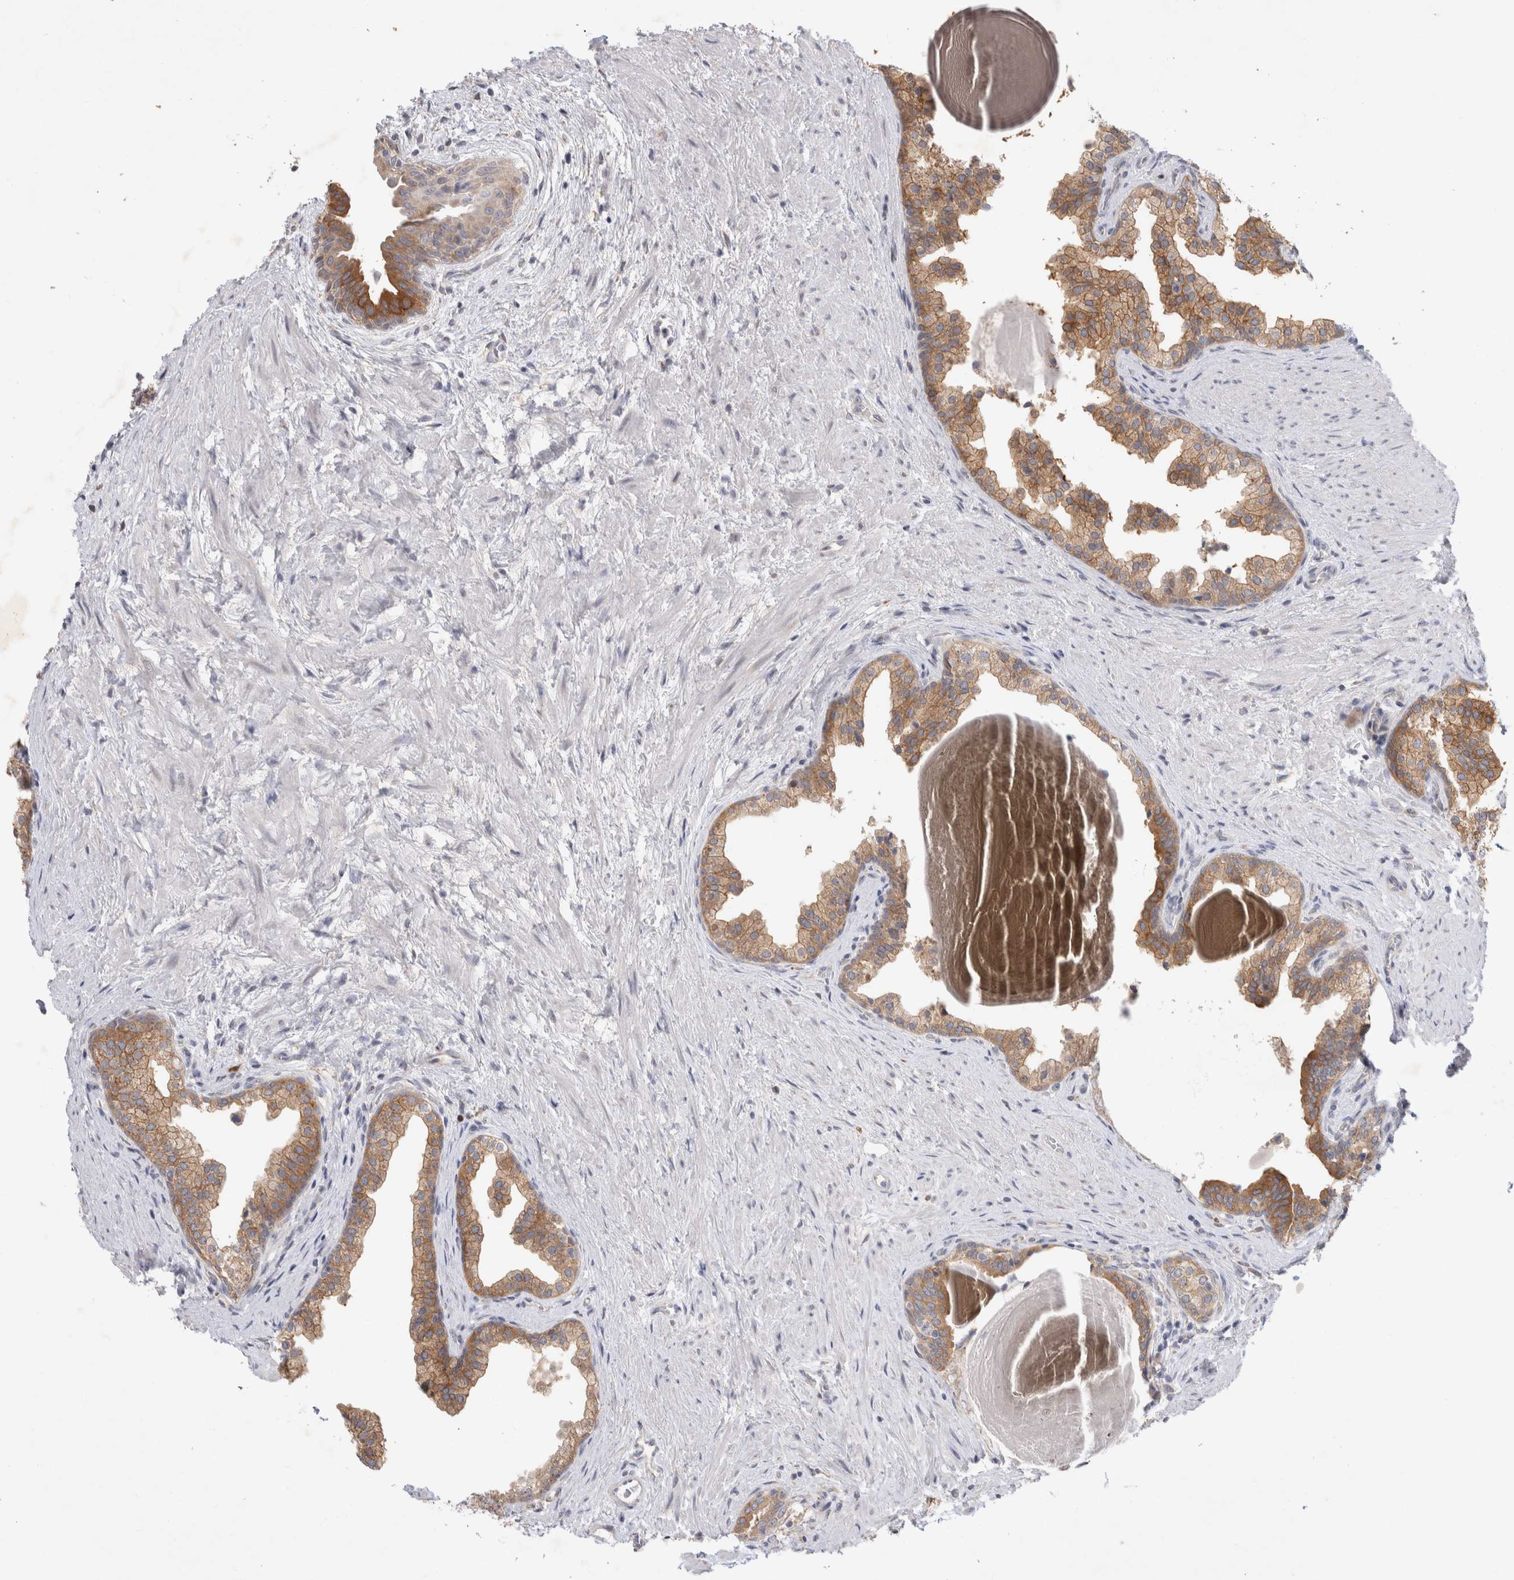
{"staining": {"intensity": "moderate", "quantity": ">75%", "location": "cytoplasmic/membranous"}, "tissue": "prostate", "cell_type": "Glandular cells", "image_type": "normal", "snomed": [{"axis": "morphology", "description": "Normal tissue, NOS"}, {"axis": "topography", "description": "Prostate"}], "caption": "A medium amount of moderate cytoplasmic/membranous expression is seen in about >75% of glandular cells in normal prostate.", "gene": "NEDD4L", "patient": {"sex": "male", "age": 48}}